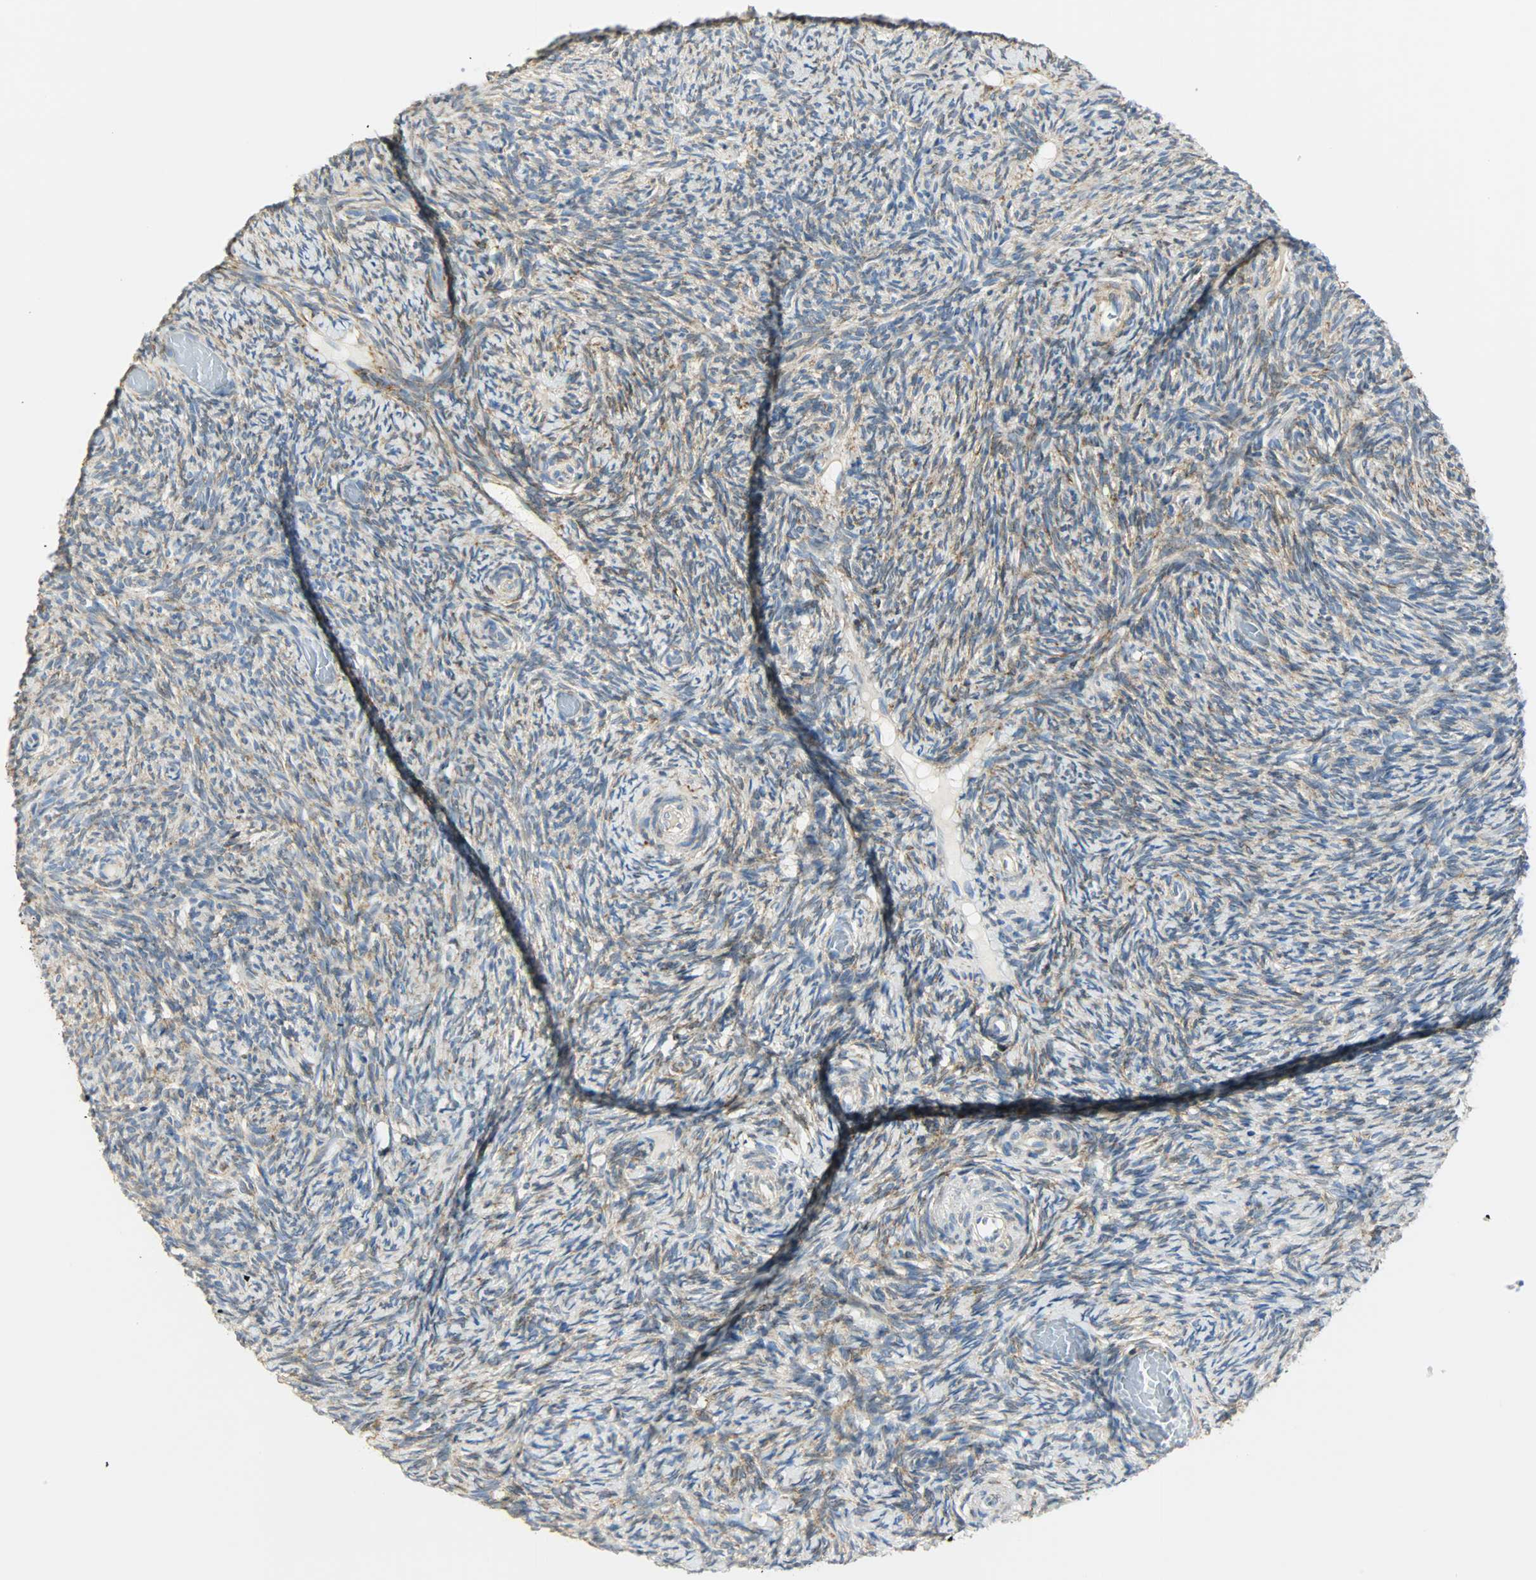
{"staining": {"intensity": "strong", "quantity": "25%-75%", "location": "cytoplasmic/membranous"}, "tissue": "ovary", "cell_type": "Ovarian stroma cells", "image_type": "normal", "snomed": [{"axis": "morphology", "description": "Normal tissue, NOS"}, {"axis": "topography", "description": "Ovary"}], "caption": "Approximately 25%-75% of ovarian stroma cells in unremarkable ovary reveal strong cytoplasmic/membranous protein positivity as visualized by brown immunohistochemical staining.", "gene": "PKD2", "patient": {"sex": "female", "age": 60}}